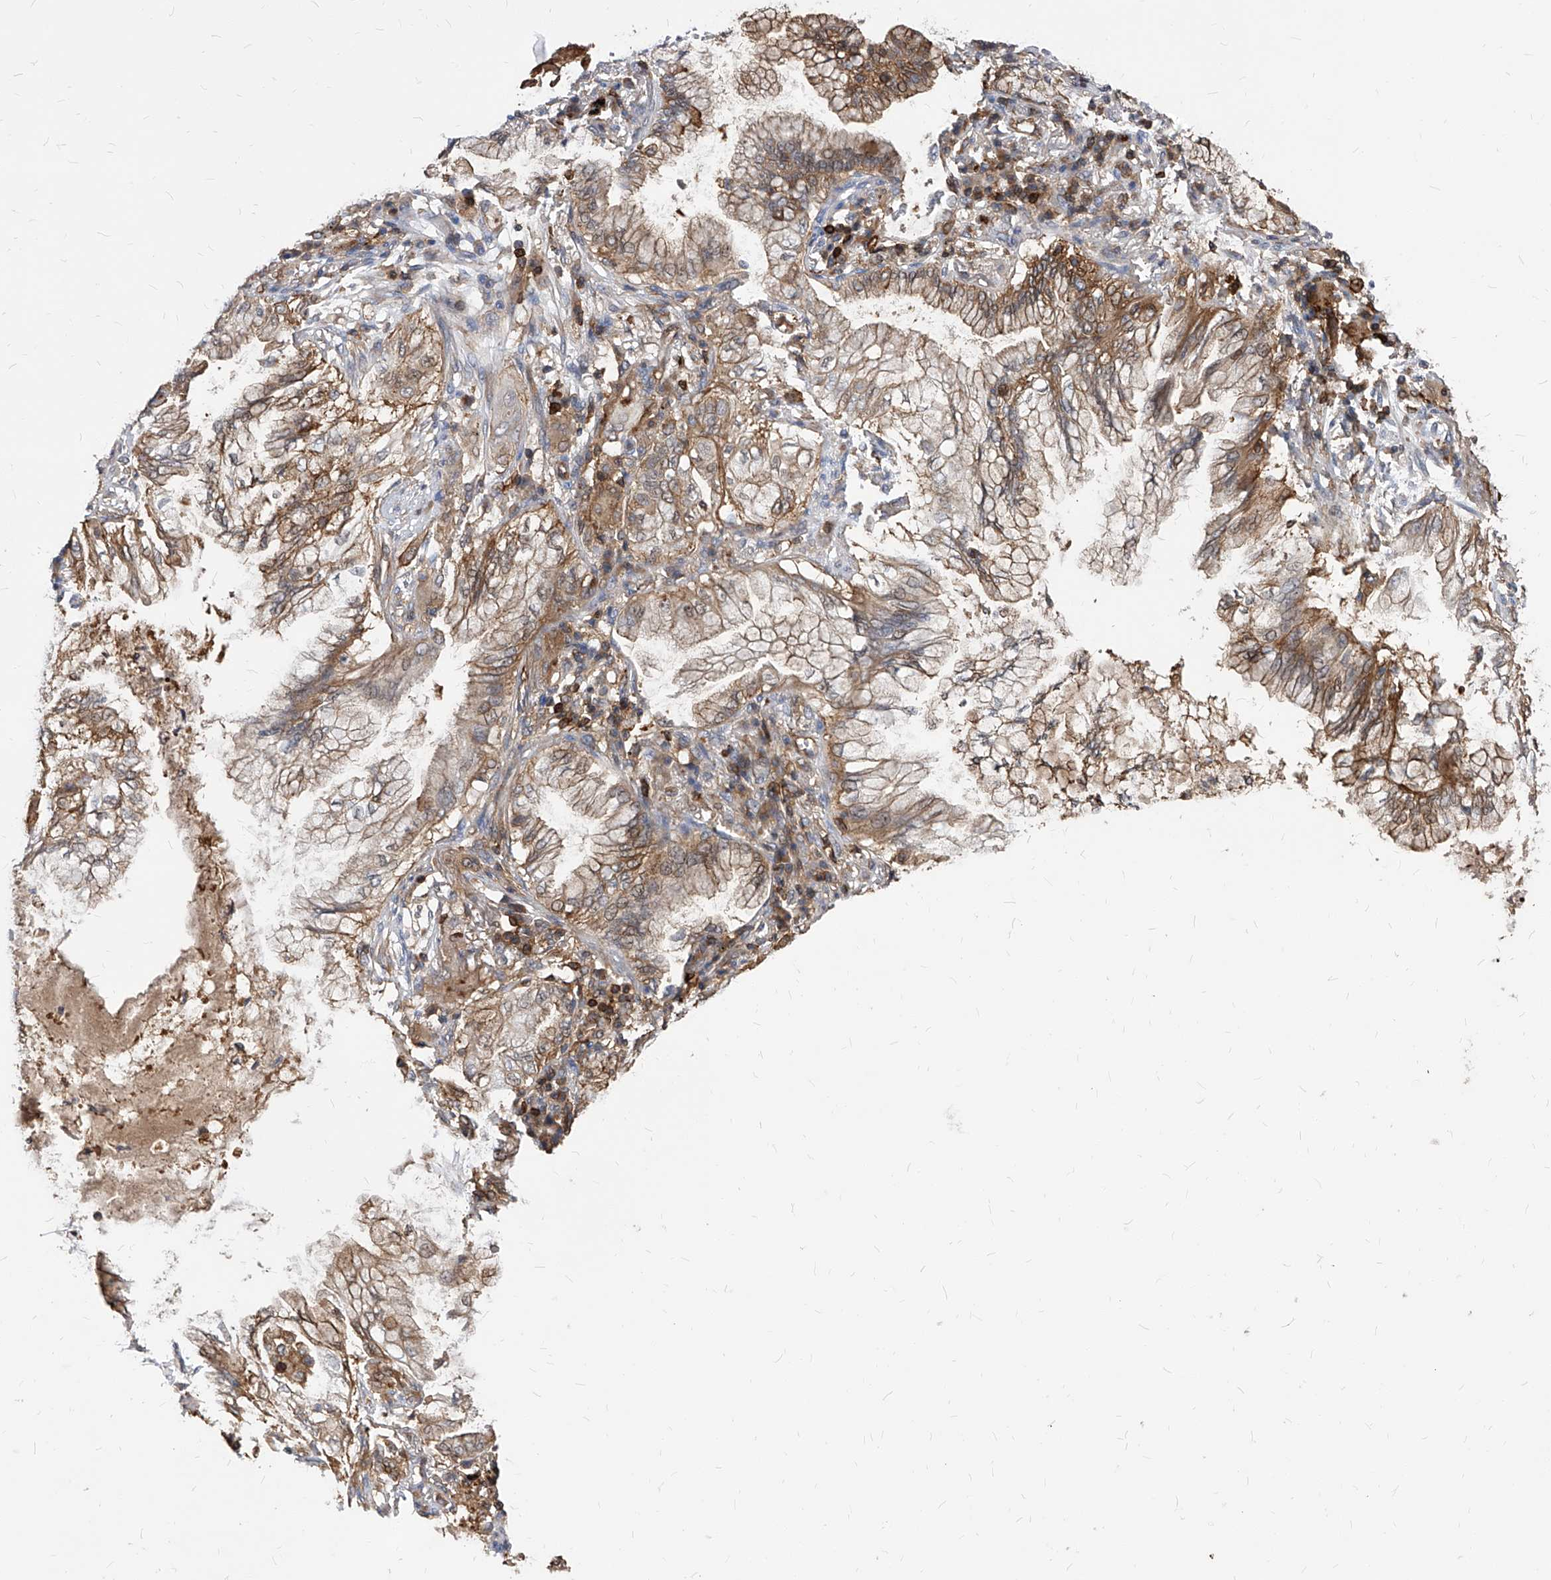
{"staining": {"intensity": "moderate", "quantity": ">75%", "location": "cytoplasmic/membranous"}, "tissue": "lung cancer", "cell_type": "Tumor cells", "image_type": "cancer", "snomed": [{"axis": "morphology", "description": "Adenocarcinoma, NOS"}, {"axis": "topography", "description": "Lung"}], "caption": "Immunohistochemical staining of human adenocarcinoma (lung) displays medium levels of moderate cytoplasmic/membranous expression in about >75% of tumor cells.", "gene": "ABRACL", "patient": {"sex": "female", "age": 70}}